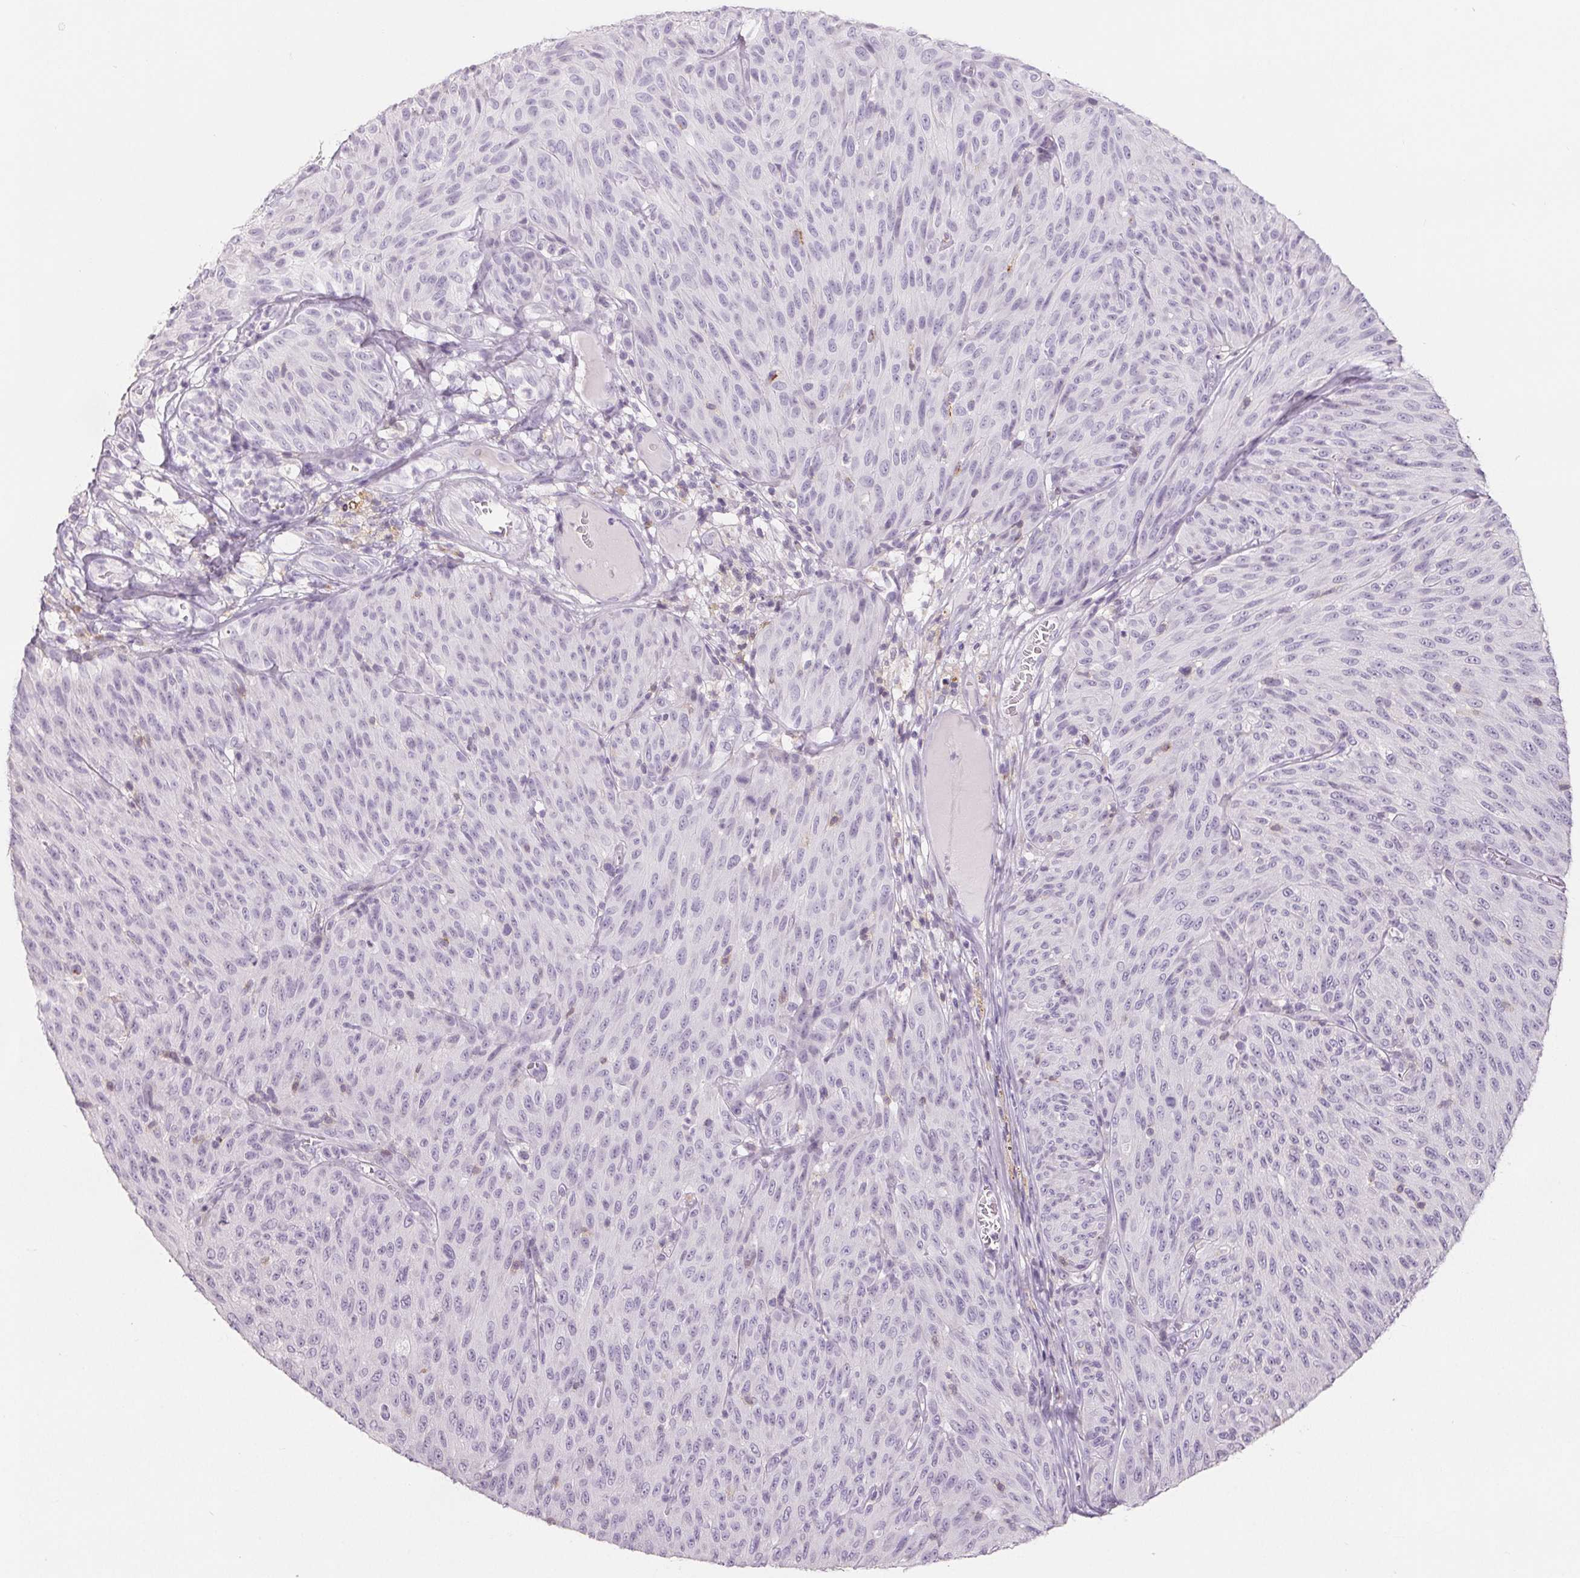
{"staining": {"intensity": "negative", "quantity": "none", "location": "none"}, "tissue": "melanoma", "cell_type": "Tumor cells", "image_type": "cancer", "snomed": [{"axis": "morphology", "description": "Malignant melanoma, NOS"}, {"axis": "topography", "description": "Skin"}], "caption": "The image demonstrates no staining of tumor cells in melanoma.", "gene": "CD69", "patient": {"sex": "male", "age": 85}}